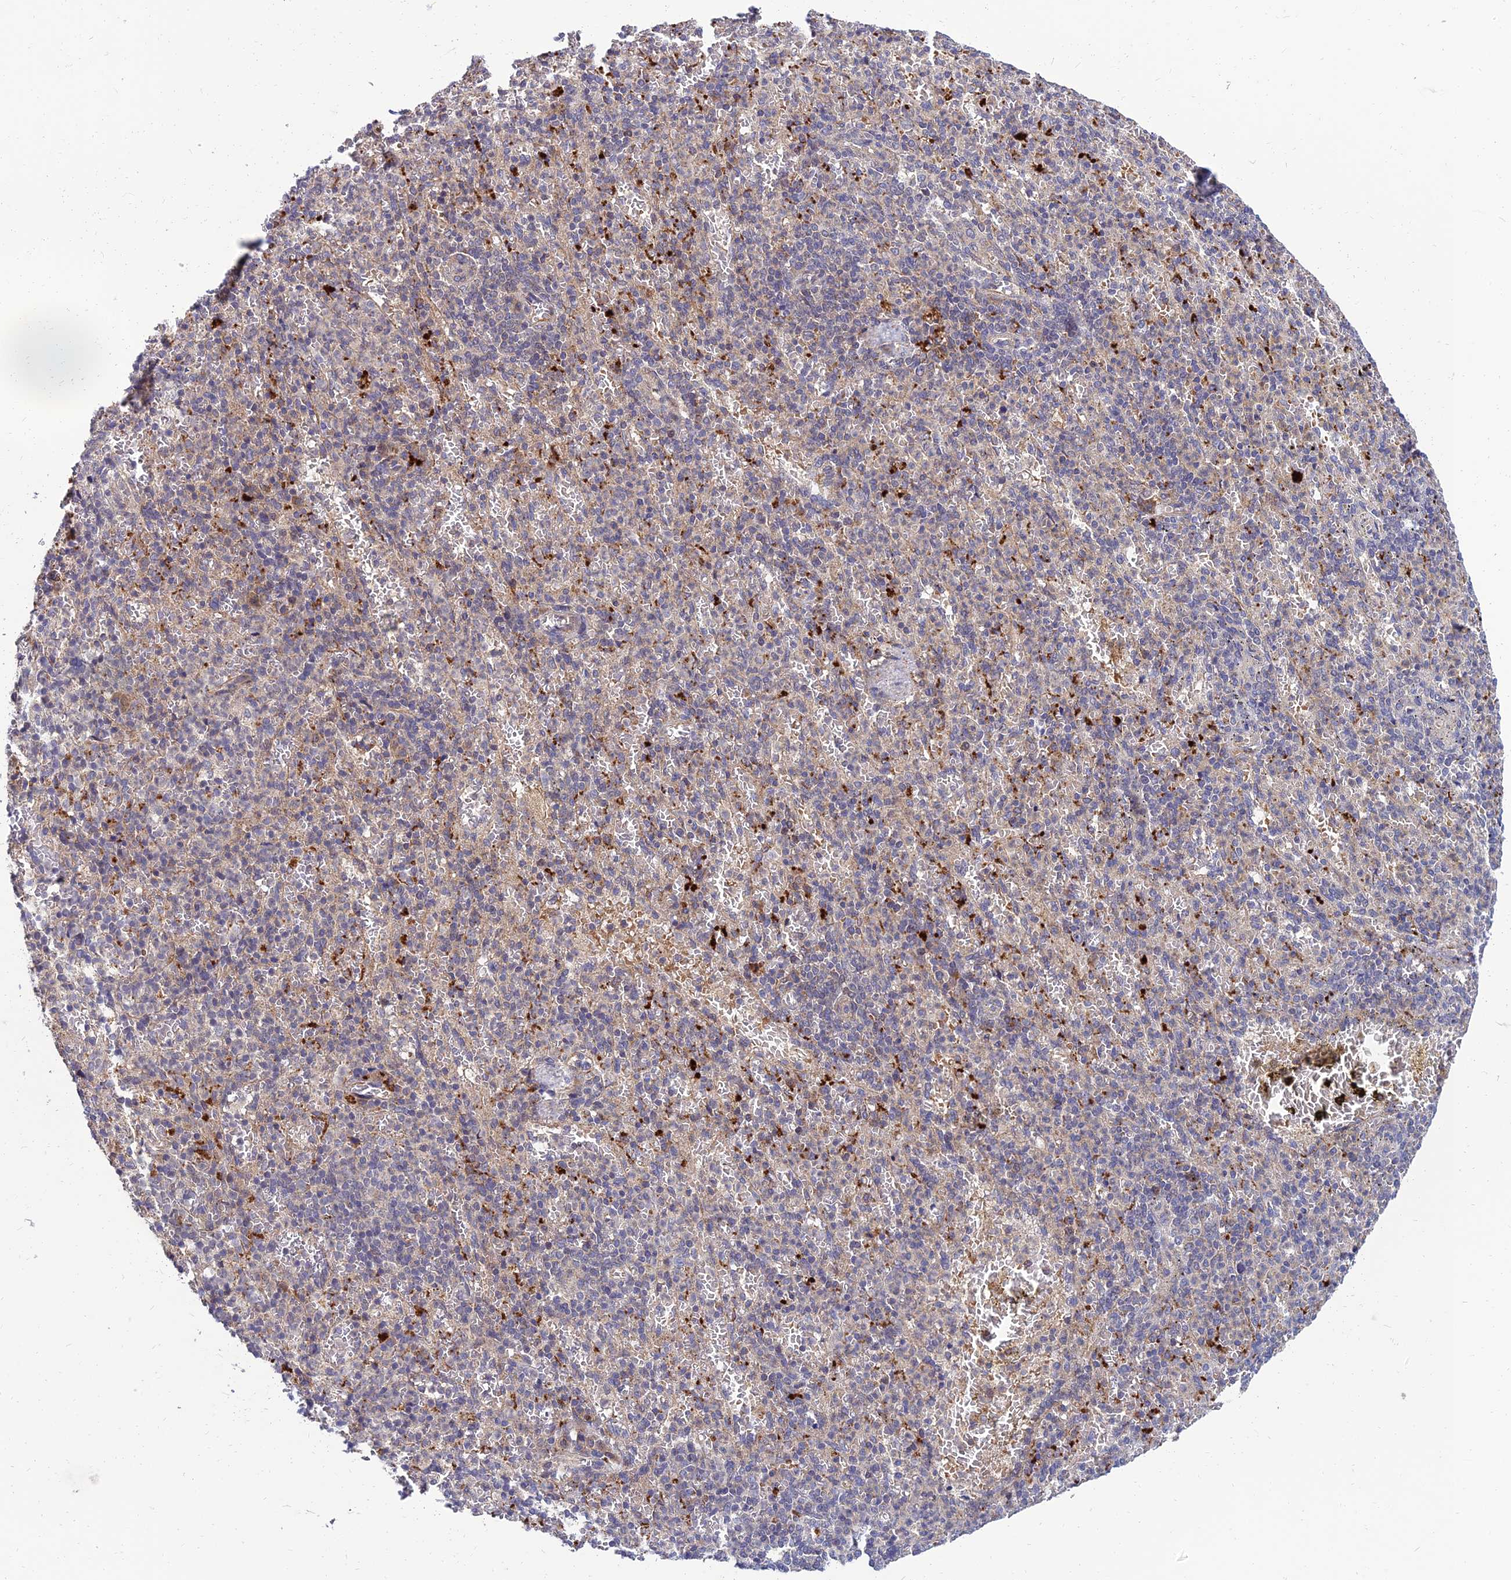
{"staining": {"intensity": "negative", "quantity": "none", "location": "none"}, "tissue": "spleen", "cell_type": "Cells in red pulp", "image_type": "normal", "snomed": [{"axis": "morphology", "description": "Normal tissue, NOS"}, {"axis": "topography", "description": "Spleen"}], "caption": "The immunohistochemistry (IHC) image has no significant positivity in cells in red pulp of spleen. (DAB (3,3'-diaminobenzidine) immunohistochemistry (IHC), high magnification).", "gene": "NPY", "patient": {"sex": "female", "age": 74}}